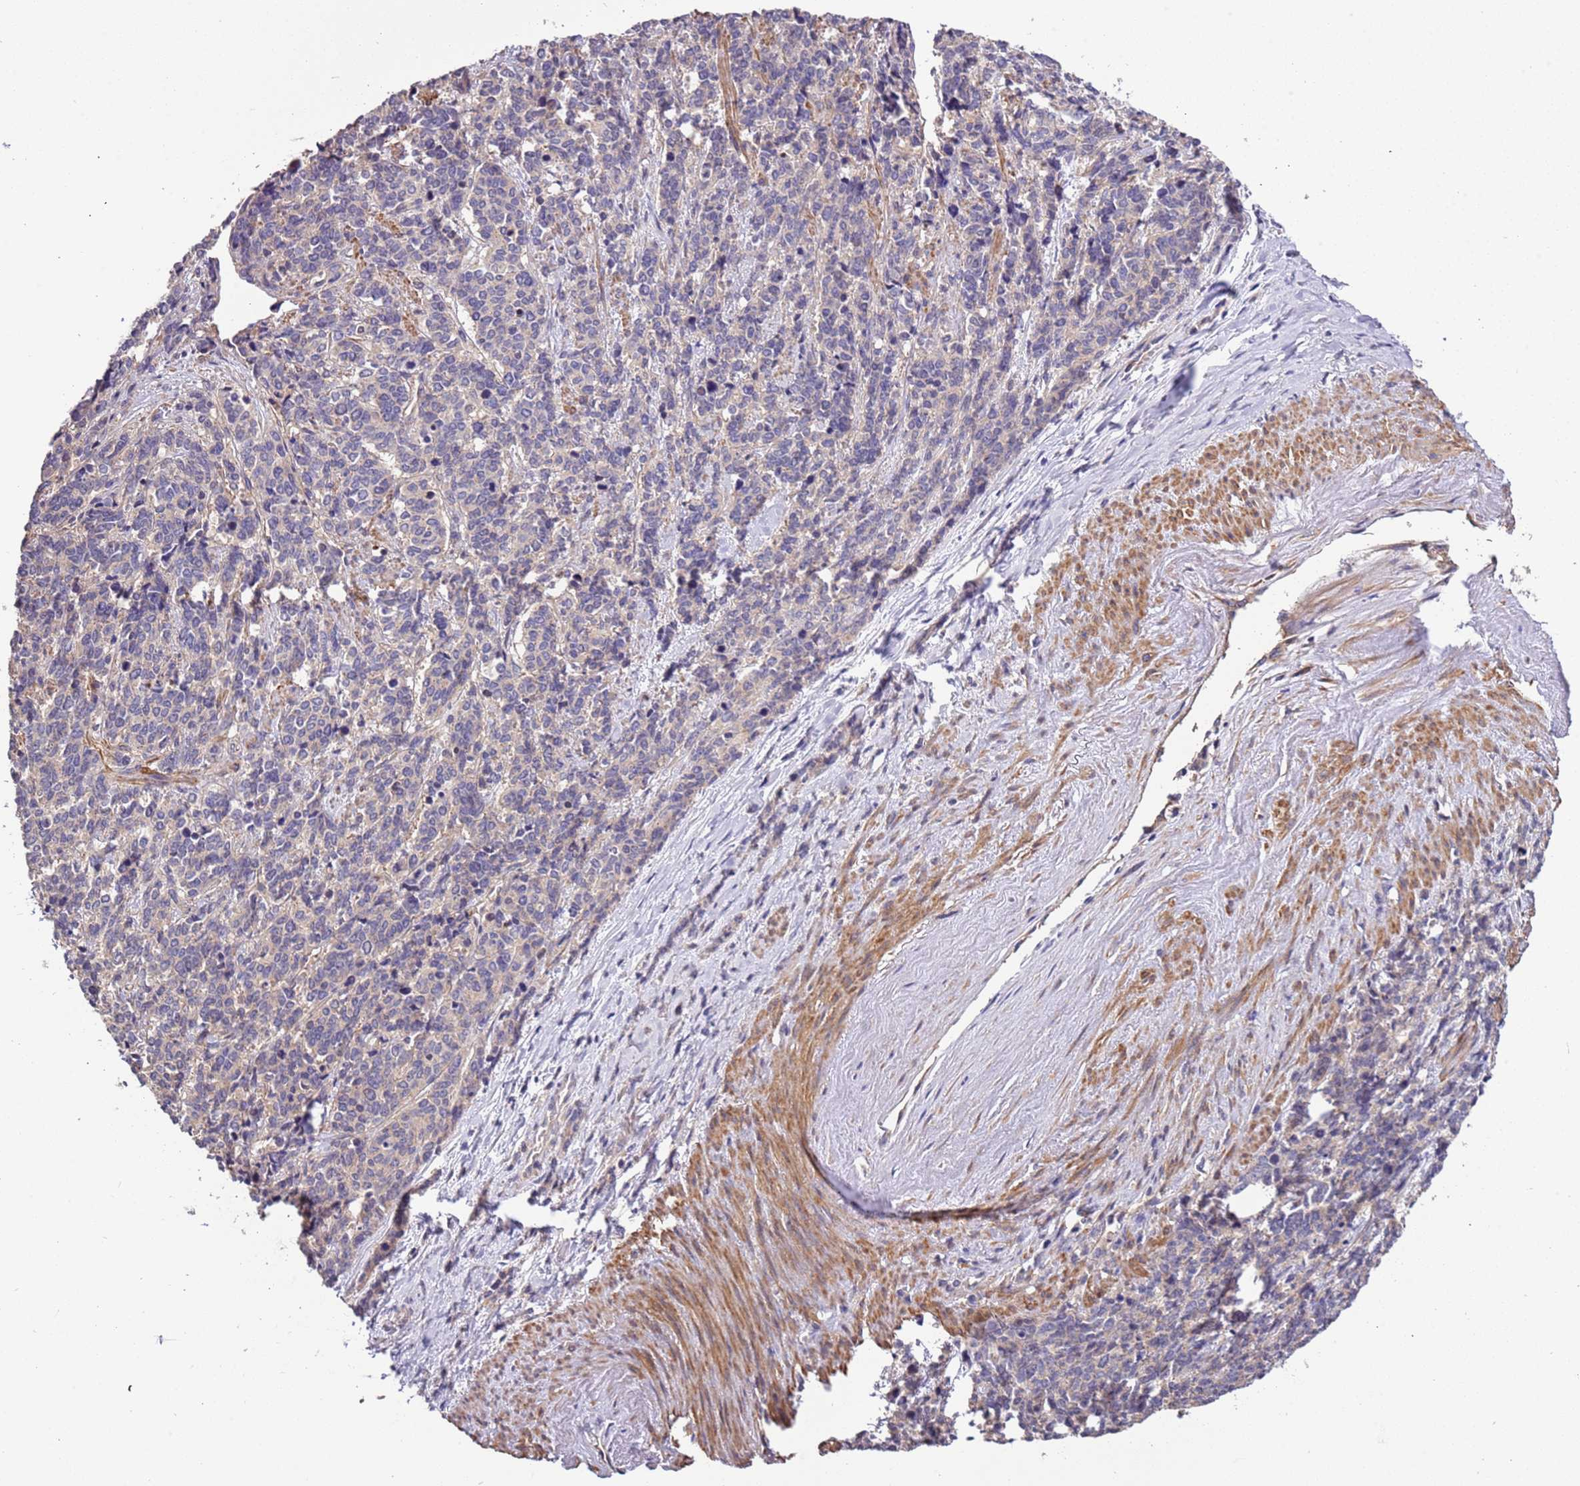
{"staining": {"intensity": "negative", "quantity": "none", "location": "none"}, "tissue": "cervical cancer", "cell_type": "Tumor cells", "image_type": "cancer", "snomed": [{"axis": "morphology", "description": "Squamous cell carcinoma, NOS"}, {"axis": "topography", "description": "Cervix"}], "caption": "Immunohistochemical staining of cervical squamous cell carcinoma exhibits no significant positivity in tumor cells.", "gene": "LAMB4", "patient": {"sex": "female", "age": 60}}